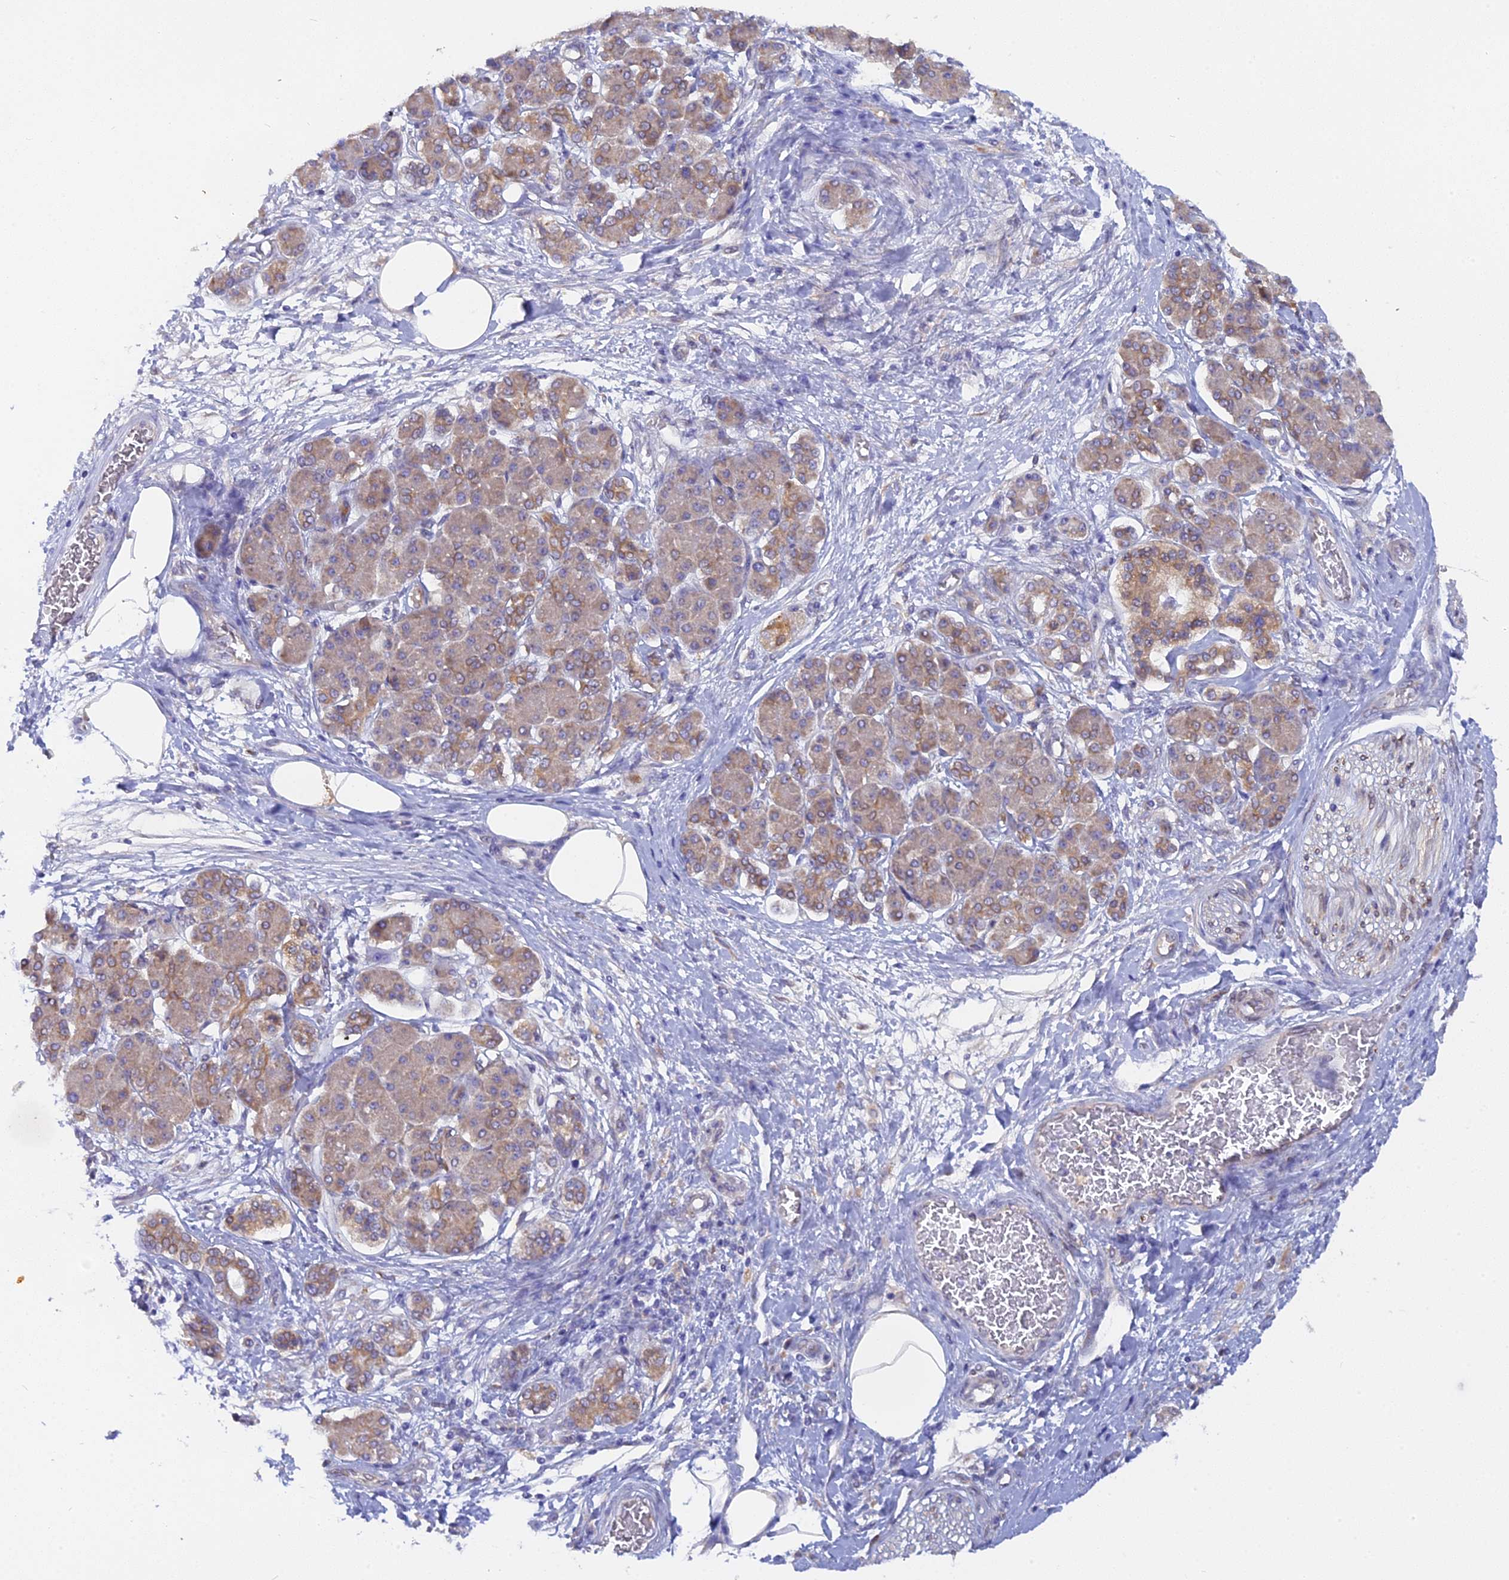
{"staining": {"intensity": "weak", "quantity": ">75%", "location": "cytoplasmic/membranous"}, "tissue": "pancreatic cancer", "cell_type": "Tumor cells", "image_type": "cancer", "snomed": [{"axis": "morphology", "description": "Adenocarcinoma, NOS"}, {"axis": "topography", "description": "Pancreas"}], "caption": "This micrograph shows pancreatic adenocarcinoma stained with IHC to label a protein in brown. The cytoplasmic/membranous of tumor cells show weak positivity for the protein. Nuclei are counter-stained blue.", "gene": "TLCD1", "patient": {"sex": "female", "age": 61}}